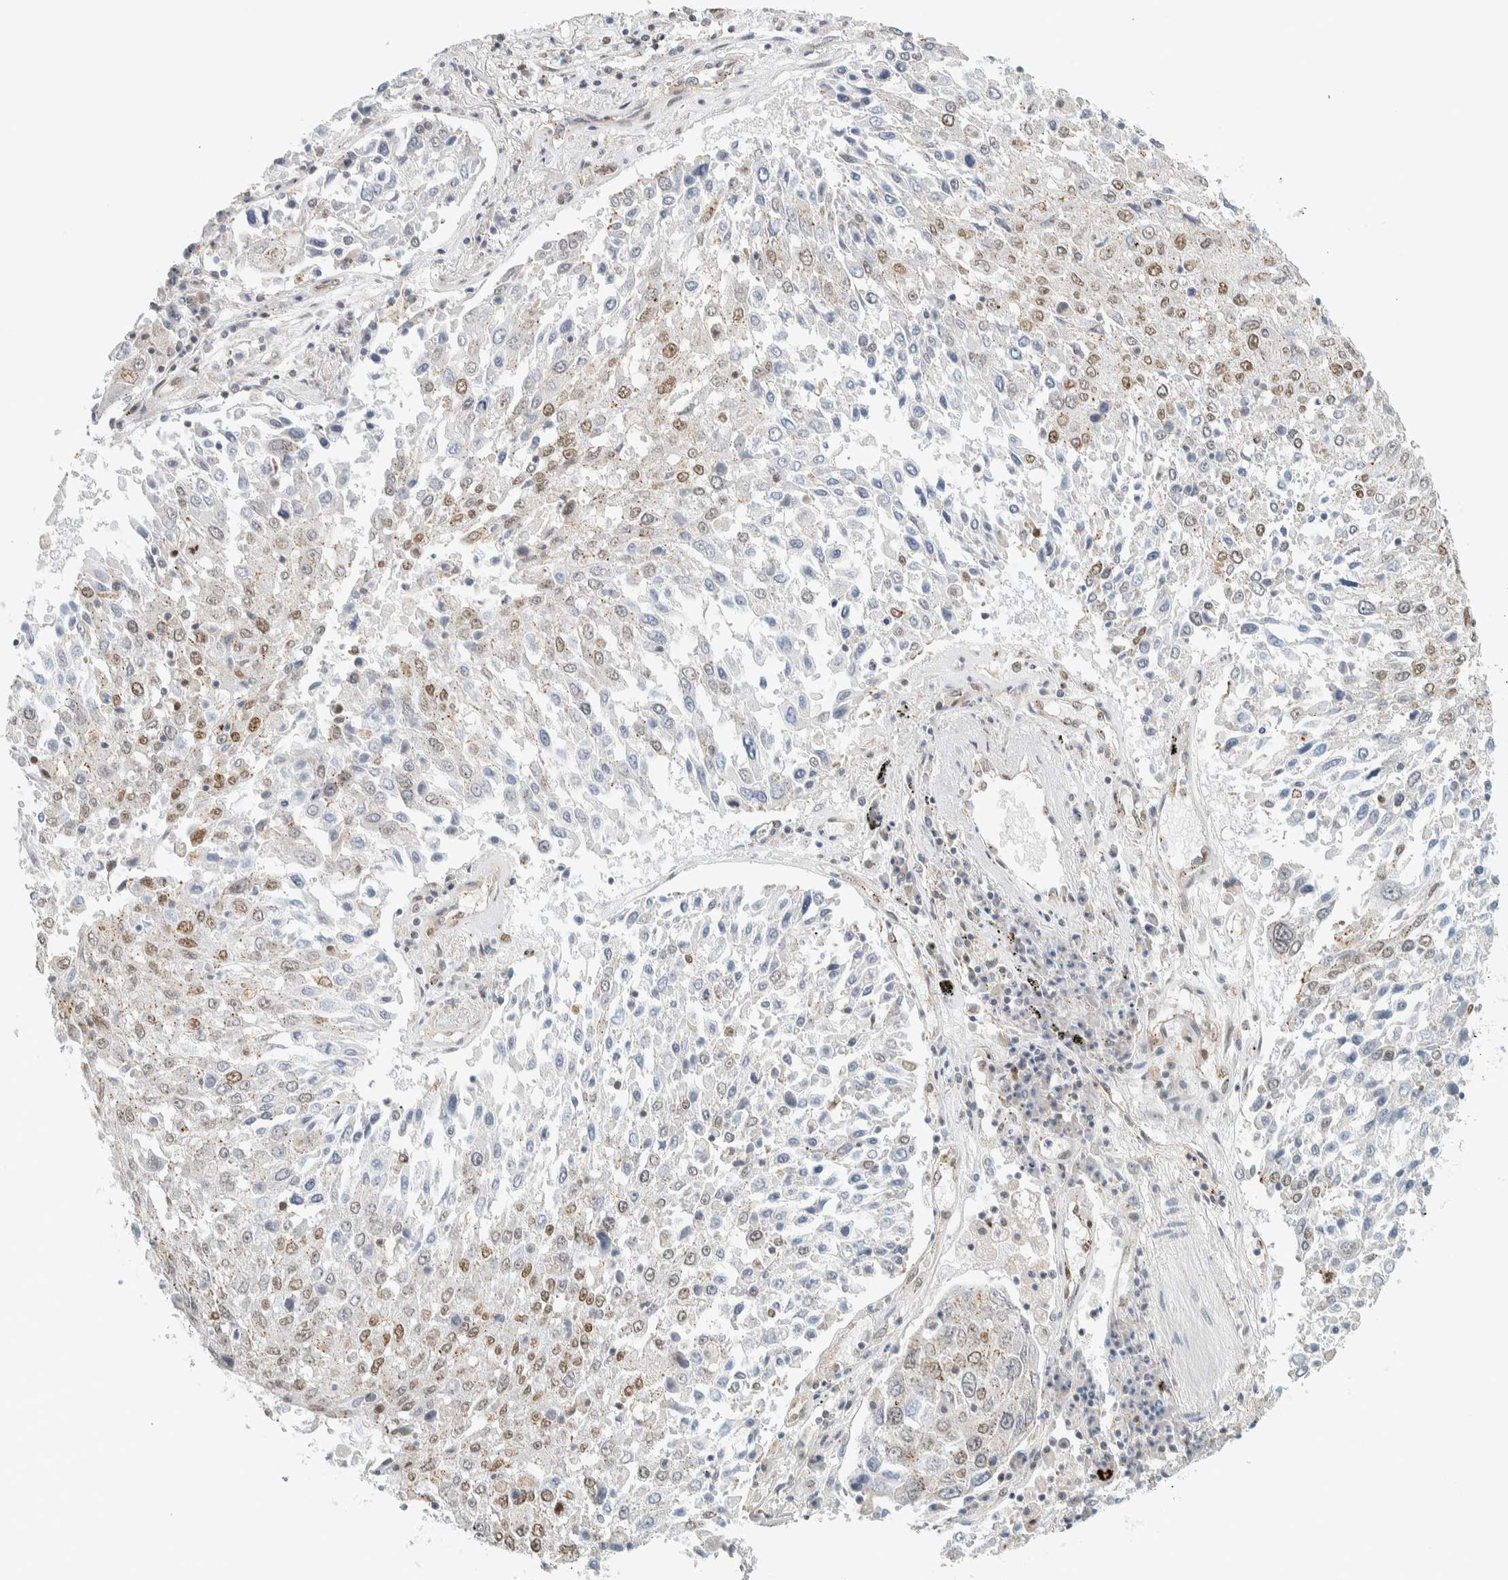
{"staining": {"intensity": "weak", "quantity": "25%-75%", "location": "nuclear"}, "tissue": "lung cancer", "cell_type": "Tumor cells", "image_type": "cancer", "snomed": [{"axis": "morphology", "description": "Squamous cell carcinoma, NOS"}, {"axis": "topography", "description": "Lung"}], "caption": "Protein analysis of lung squamous cell carcinoma tissue demonstrates weak nuclear positivity in about 25%-75% of tumor cells.", "gene": "TFE3", "patient": {"sex": "male", "age": 65}}